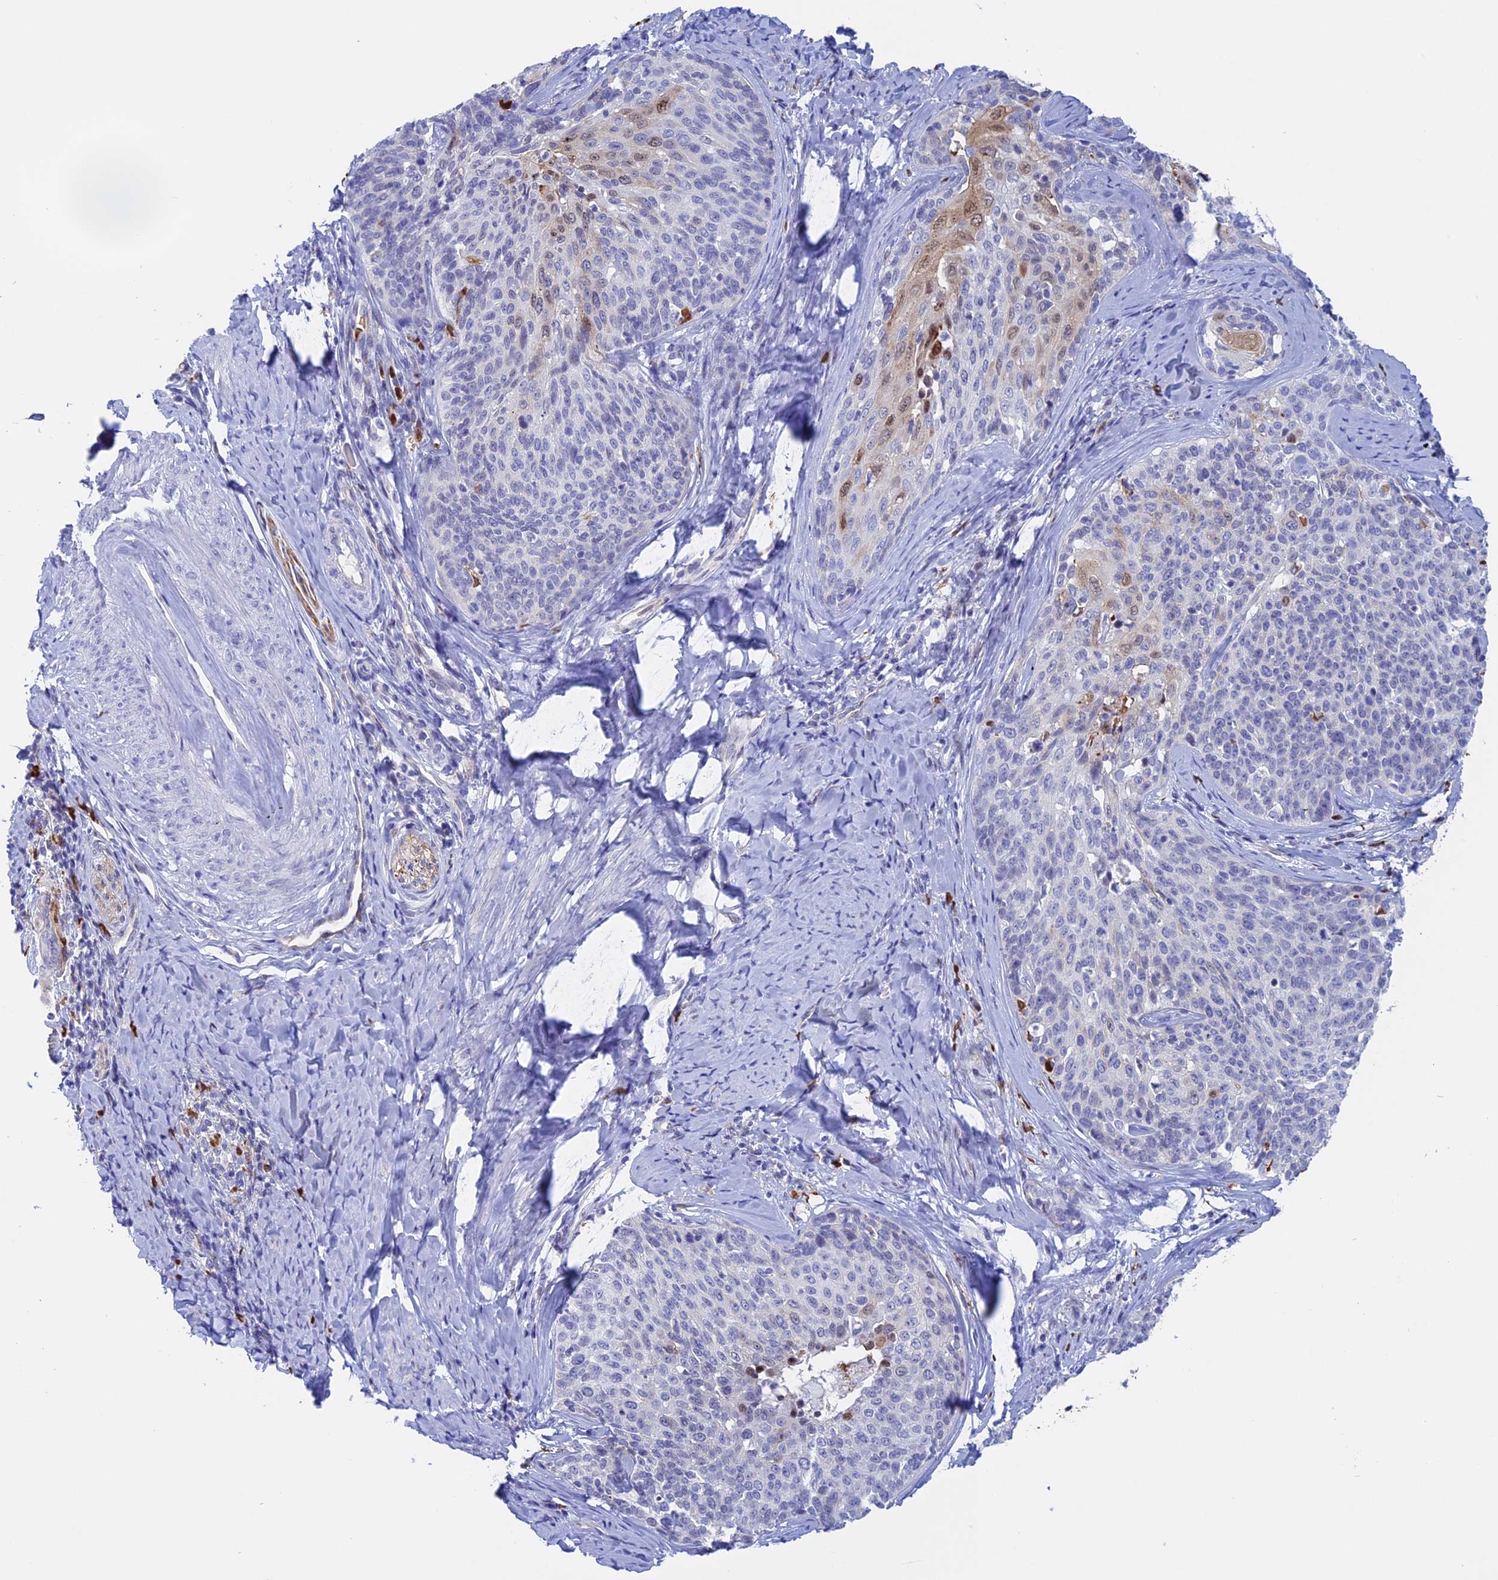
{"staining": {"intensity": "moderate", "quantity": "<25%", "location": "nuclear"}, "tissue": "cervical cancer", "cell_type": "Tumor cells", "image_type": "cancer", "snomed": [{"axis": "morphology", "description": "Squamous cell carcinoma, NOS"}, {"axis": "topography", "description": "Cervix"}], "caption": "Moderate nuclear protein expression is appreciated in about <25% of tumor cells in cervical squamous cell carcinoma.", "gene": "SLC26A1", "patient": {"sex": "female", "age": 50}}